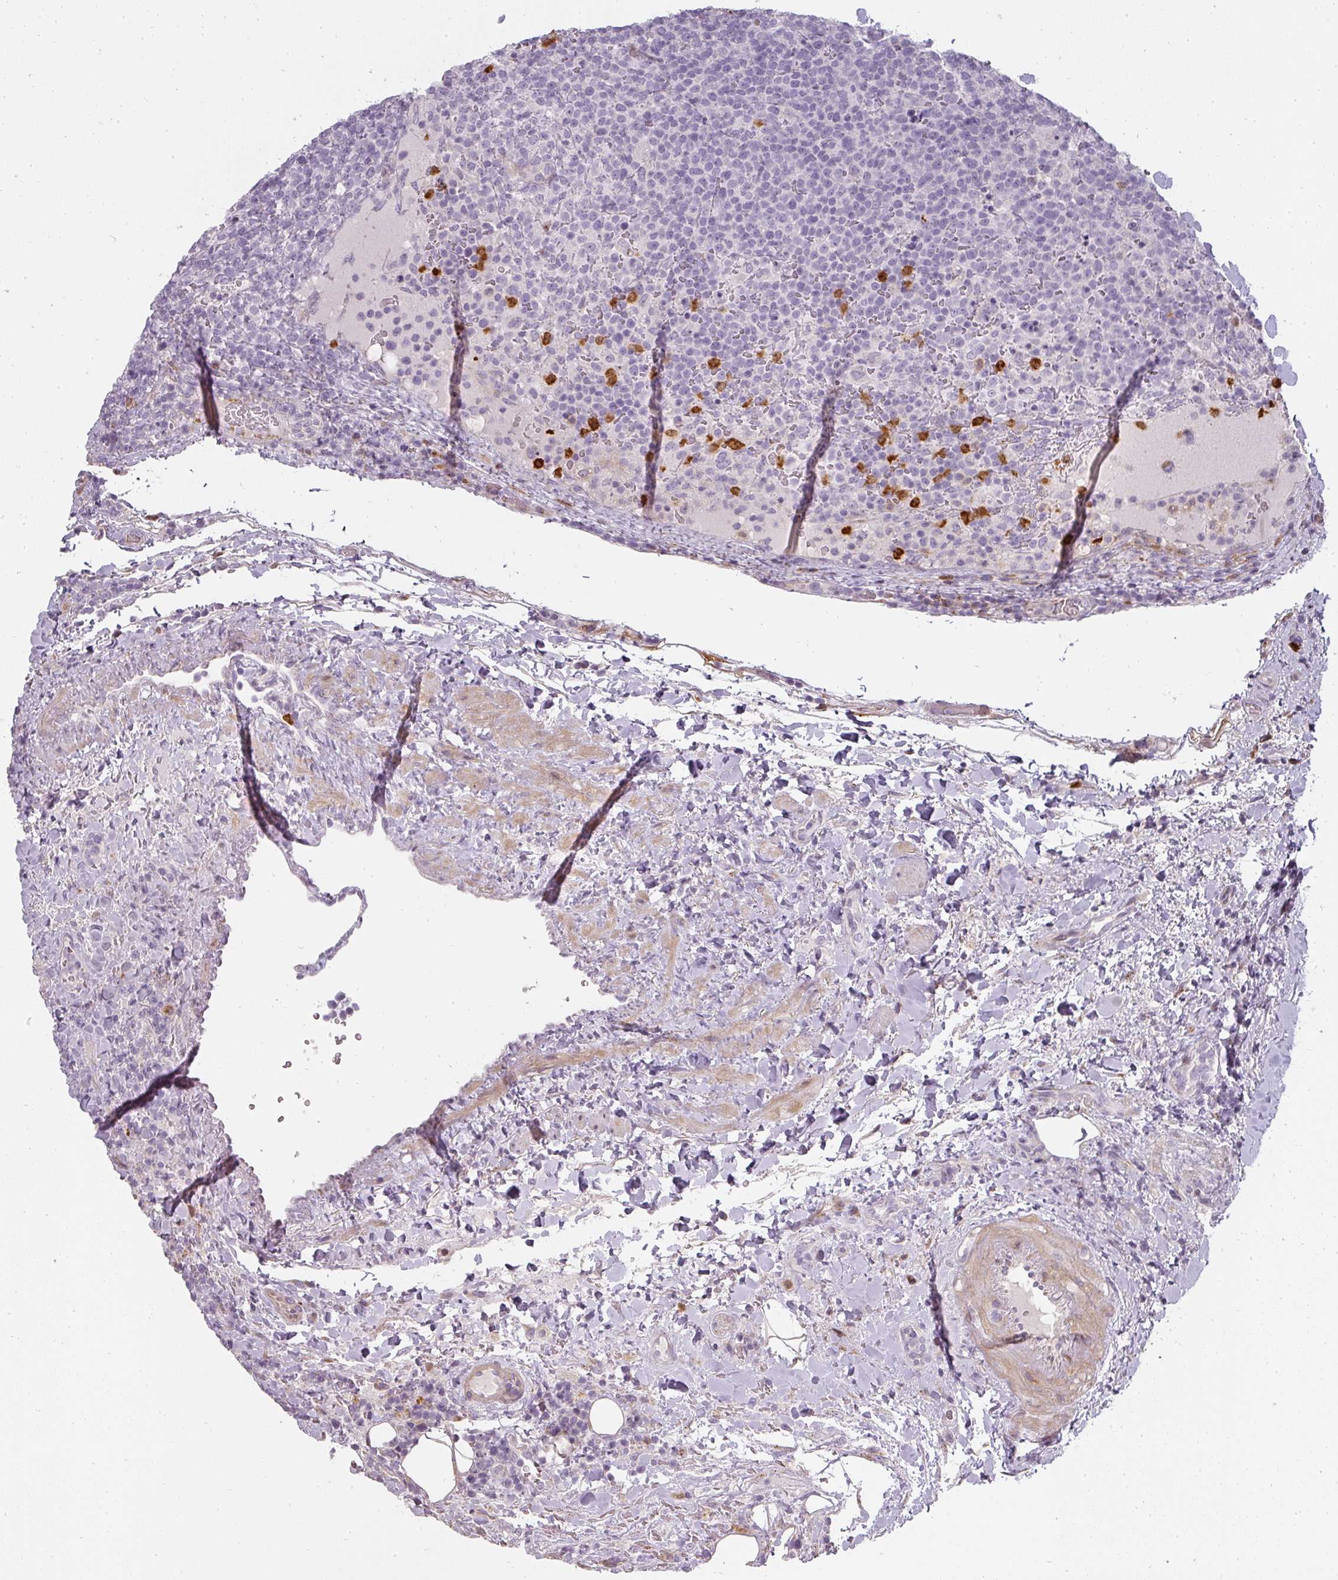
{"staining": {"intensity": "negative", "quantity": "none", "location": "none"}, "tissue": "lymphoma", "cell_type": "Tumor cells", "image_type": "cancer", "snomed": [{"axis": "morphology", "description": "Malignant lymphoma, non-Hodgkin's type, High grade"}, {"axis": "topography", "description": "Lymph node"}], "caption": "A high-resolution image shows immunohistochemistry (IHC) staining of lymphoma, which reveals no significant positivity in tumor cells.", "gene": "BIK", "patient": {"sex": "male", "age": 61}}